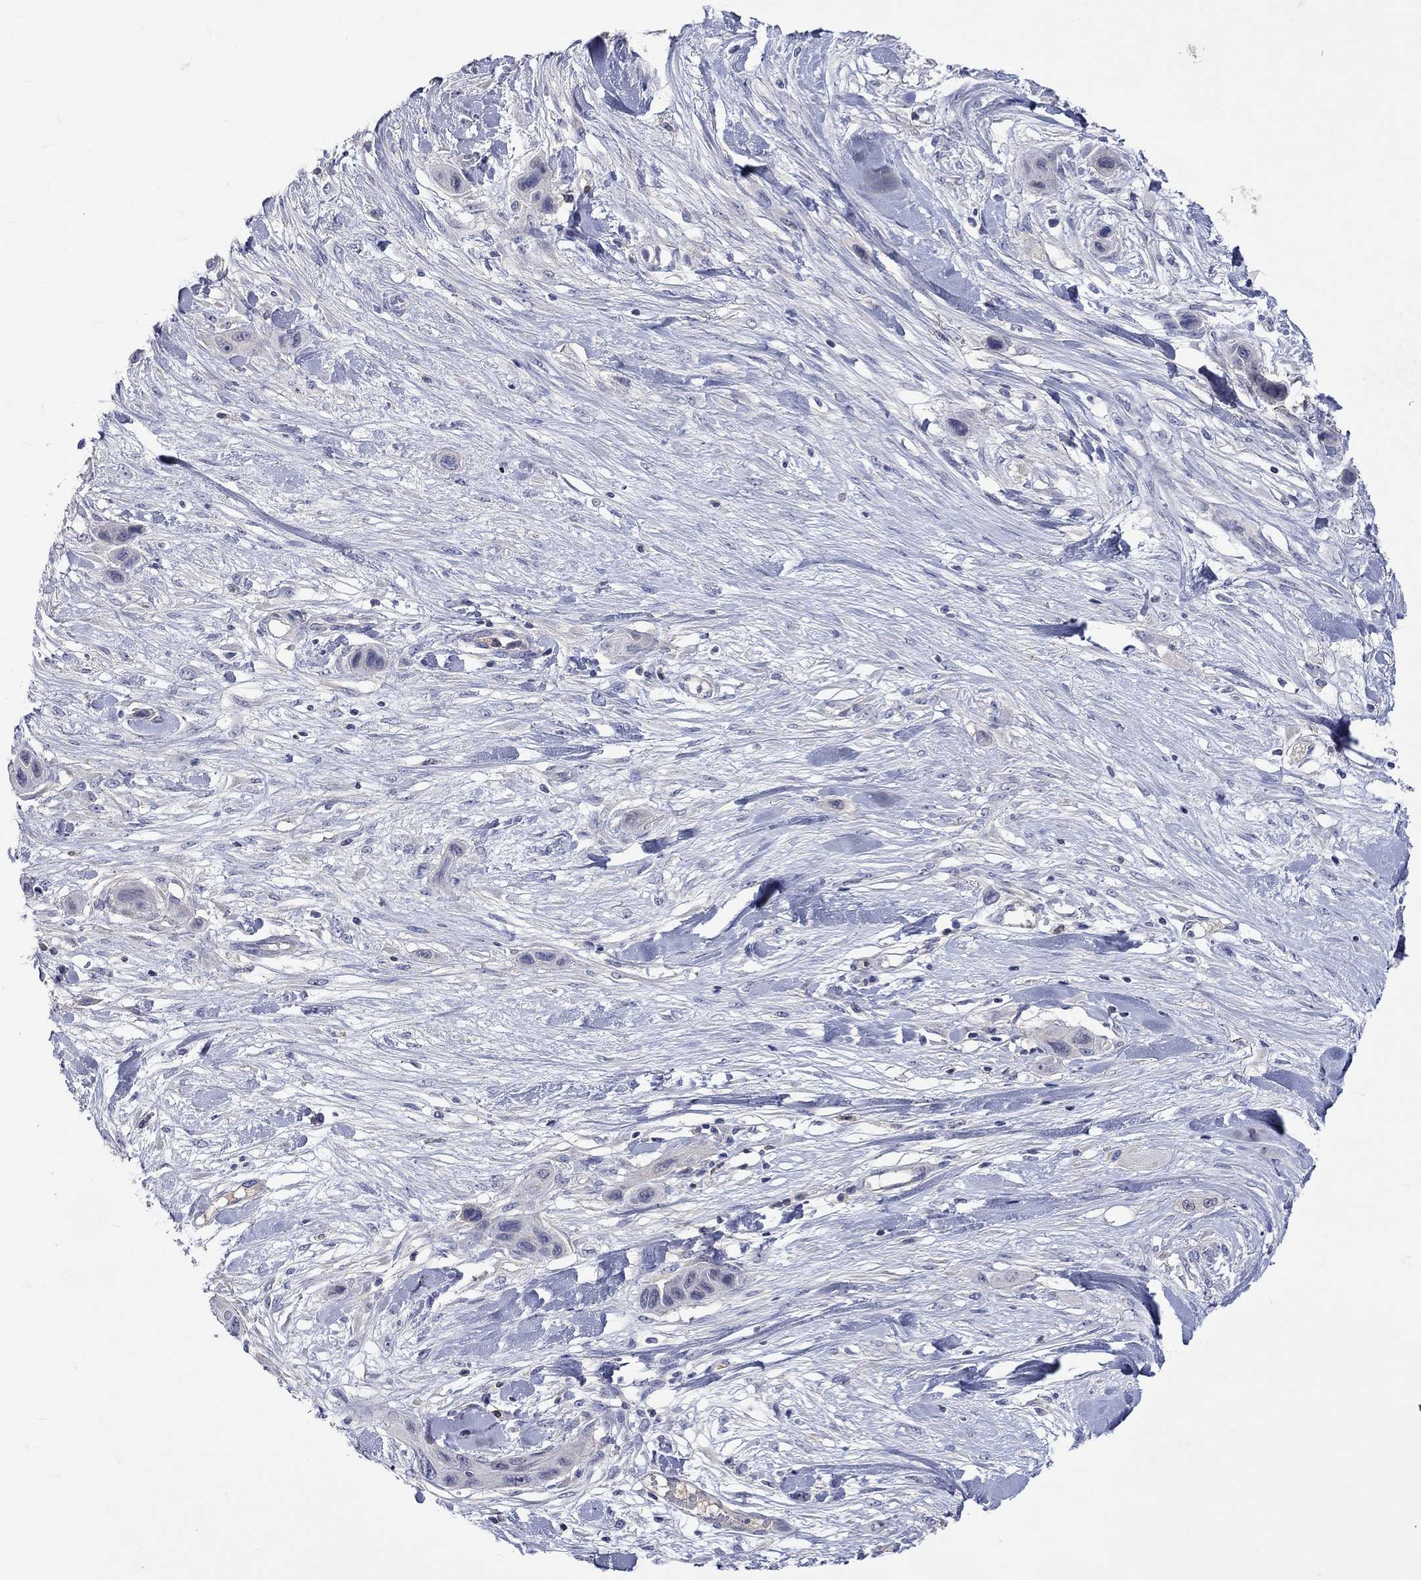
{"staining": {"intensity": "negative", "quantity": "none", "location": "none"}, "tissue": "skin cancer", "cell_type": "Tumor cells", "image_type": "cancer", "snomed": [{"axis": "morphology", "description": "Squamous cell carcinoma, NOS"}, {"axis": "topography", "description": "Skin"}], "caption": "Skin cancer (squamous cell carcinoma) stained for a protein using immunohistochemistry displays no staining tumor cells.", "gene": "LRFN4", "patient": {"sex": "male", "age": 79}}